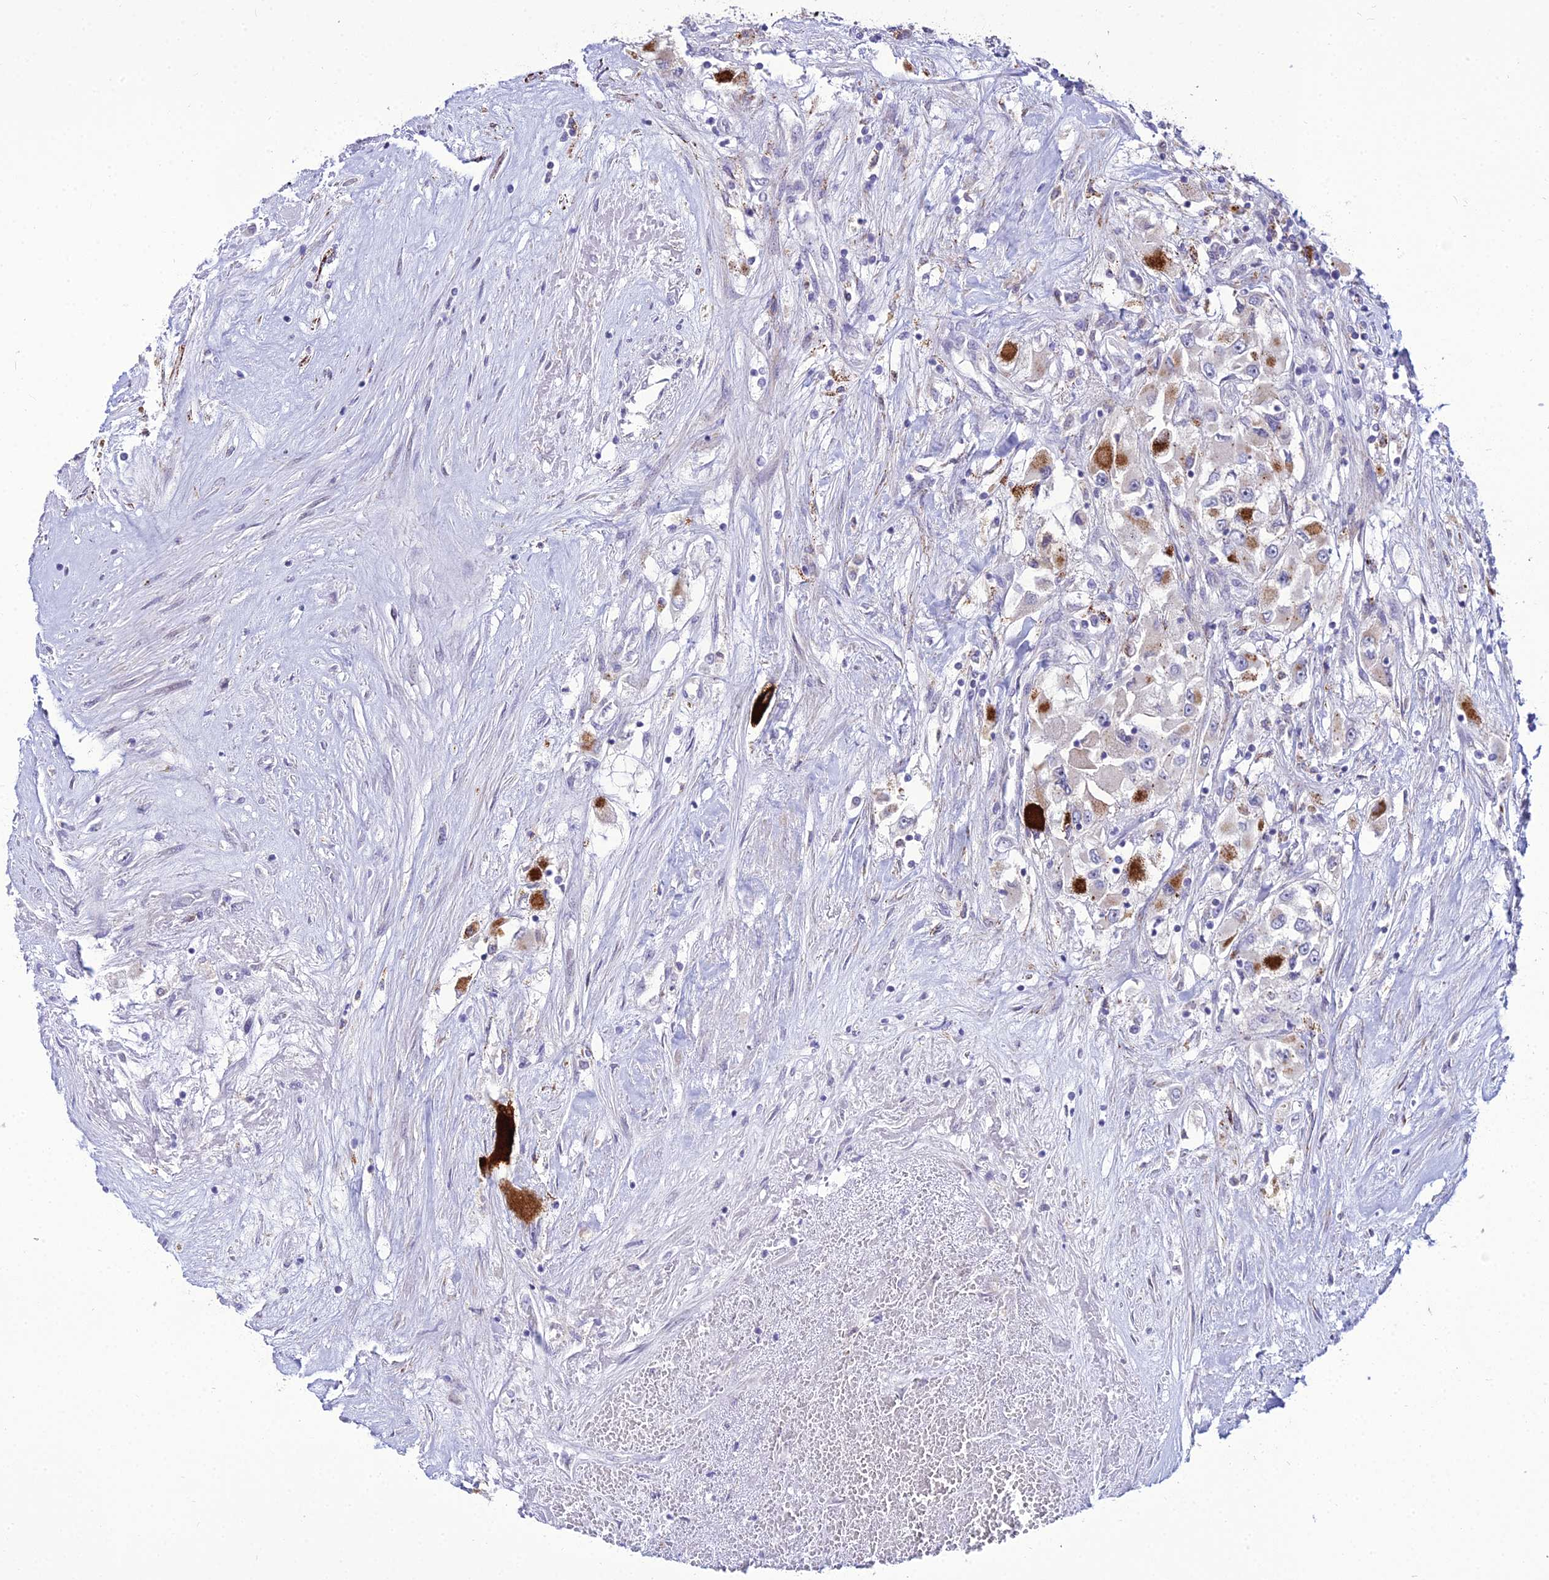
{"staining": {"intensity": "strong", "quantity": "25%-75%", "location": "cytoplasmic/membranous"}, "tissue": "renal cancer", "cell_type": "Tumor cells", "image_type": "cancer", "snomed": [{"axis": "morphology", "description": "Adenocarcinoma, NOS"}, {"axis": "topography", "description": "Kidney"}], "caption": "Human adenocarcinoma (renal) stained with a brown dye exhibits strong cytoplasmic/membranous positive staining in approximately 25%-75% of tumor cells.", "gene": "C6orf163", "patient": {"sex": "female", "age": 52}}